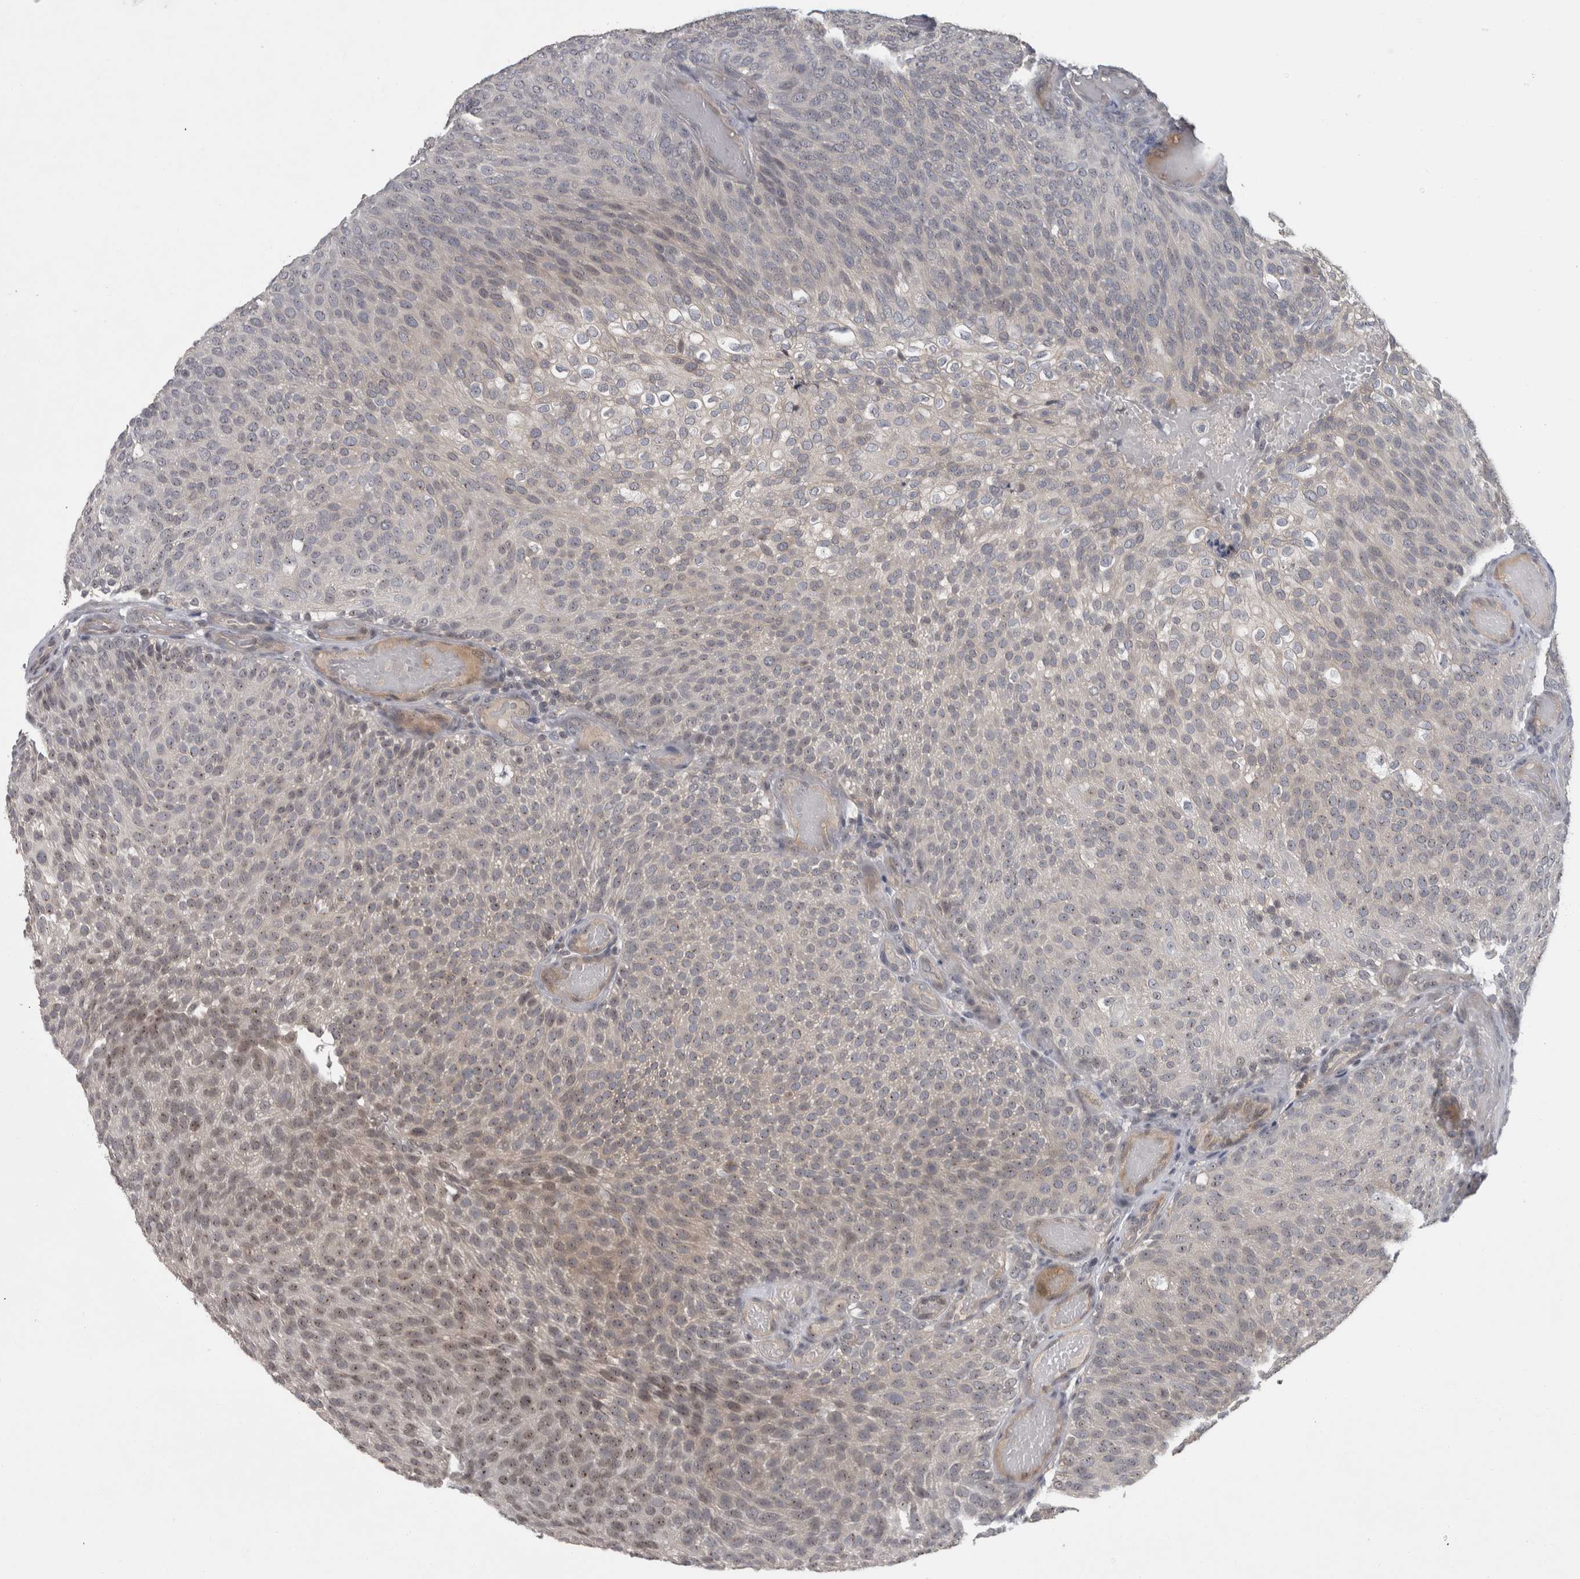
{"staining": {"intensity": "moderate", "quantity": "25%-75%", "location": "nuclear"}, "tissue": "urothelial cancer", "cell_type": "Tumor cells", "image_type": "cancer", "snomed": [{"axis": "morphology", "description": "Urothelial carcinoma, Low grade"}, {"axis": "topography", "description": "Urinary bladder"}], "caption": "Low-grade urothelial carcinoma tissue displays moderate nuclear positivity in about 25%-75% of tumor cells, visualized by immunohistochemistry. The protein of interest is shown in brown color, while the nuclei are stained blue.", "gene": "RBM28", "patient": {"sex": "male", "age": 78}}